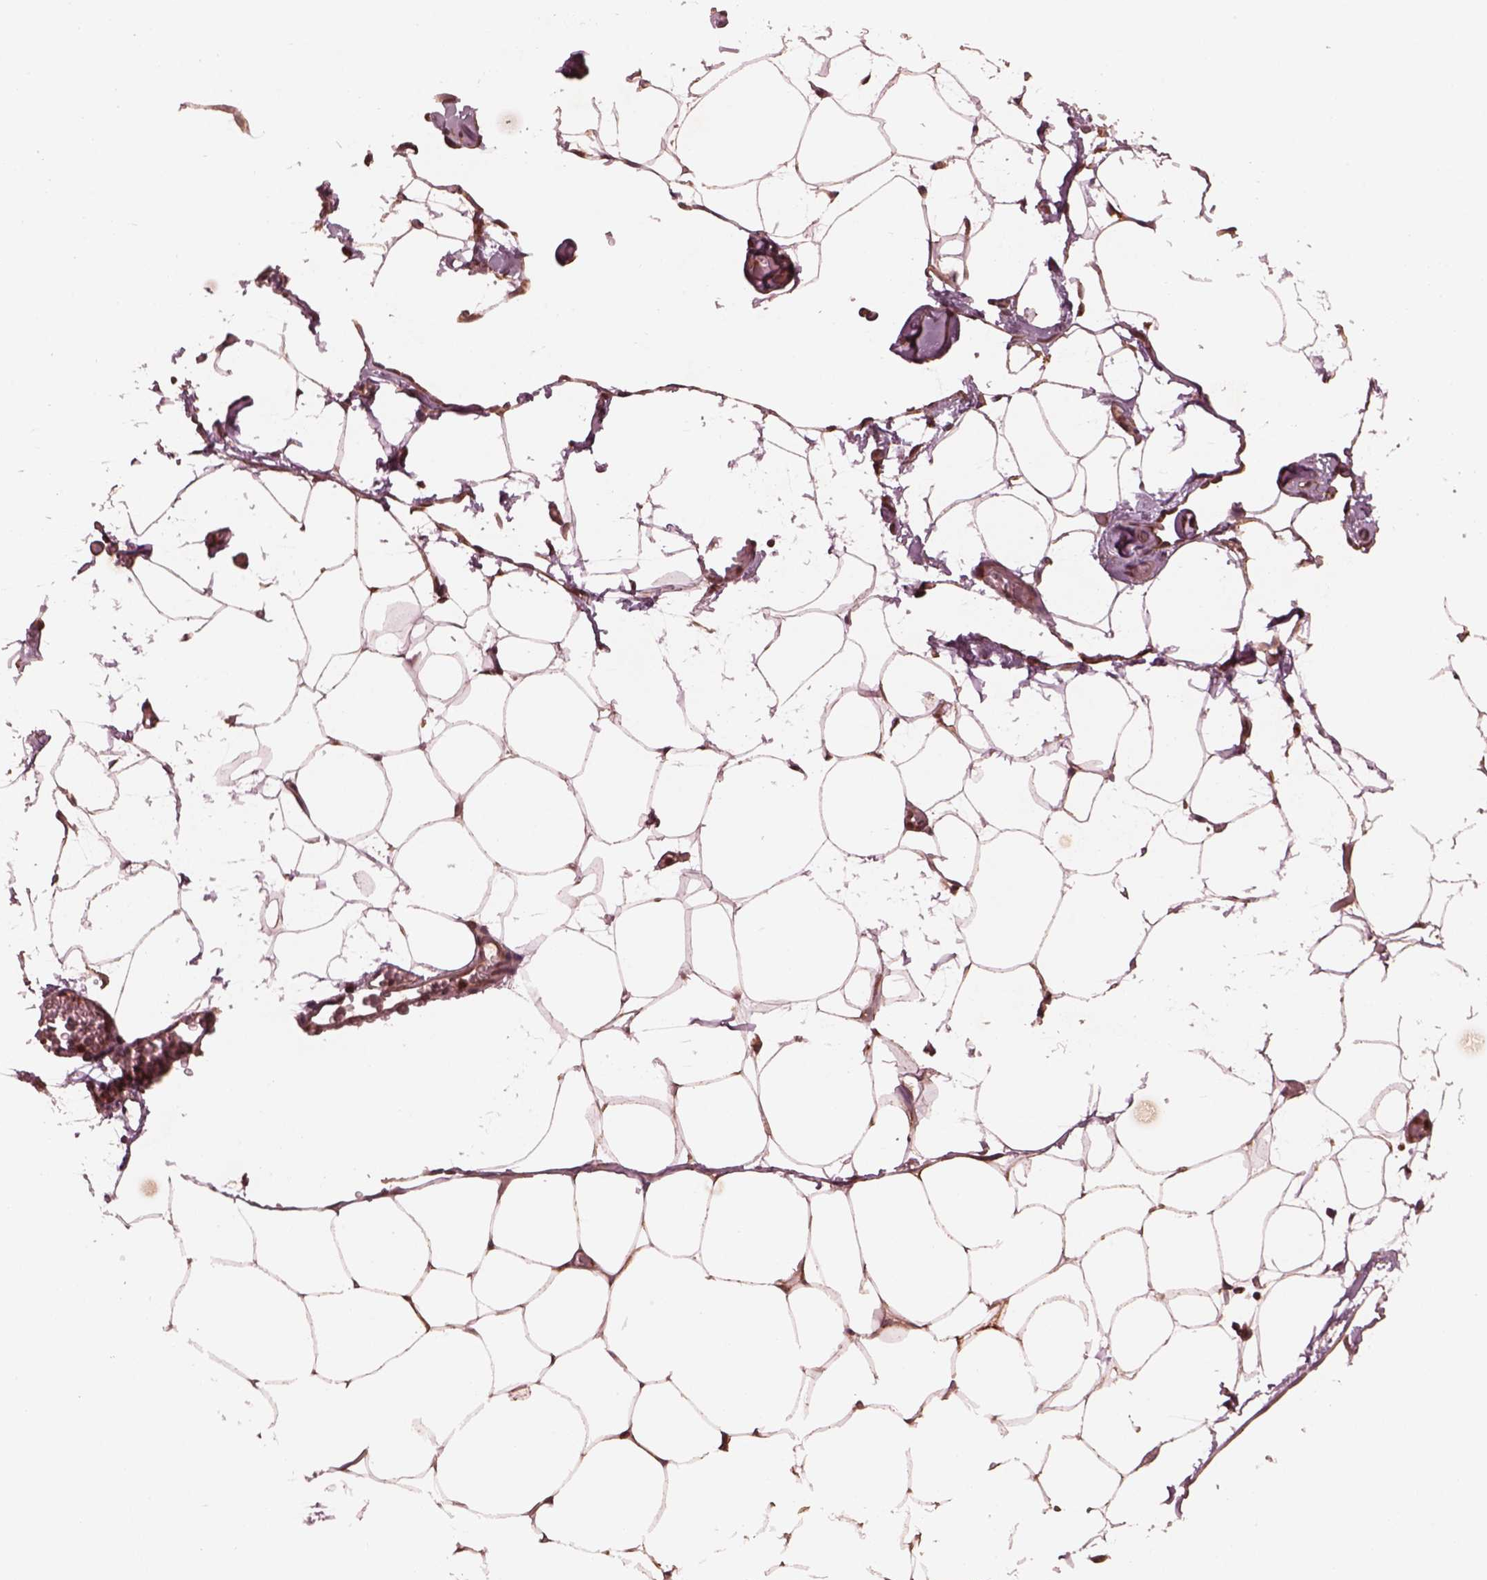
{"staining": {"intensity": "moderate", "quantity": "<25%", "location": "cytoplasmic/membranous"}, "tissue": "adipose tissue", "cell_type": "Adipocytes", "image_type": "normal", "snomed": [{"axis": "morphology", "description": "Normal tissue, NOS"}, {"axis": "topography", "description": "Adipose tissue"}], "caption": "An immunohistochemistry micrograph of unremarkable tissue is shown. Protein staining in brown labels moderate cytoplasmic/membranous positivity in adipose tissue within adipocytes. (brown staining indicates protein expression, while blue staining denotes nuclei).", "gene": "PIK3R2", "patient": {"sex": "male", "age": 57}}